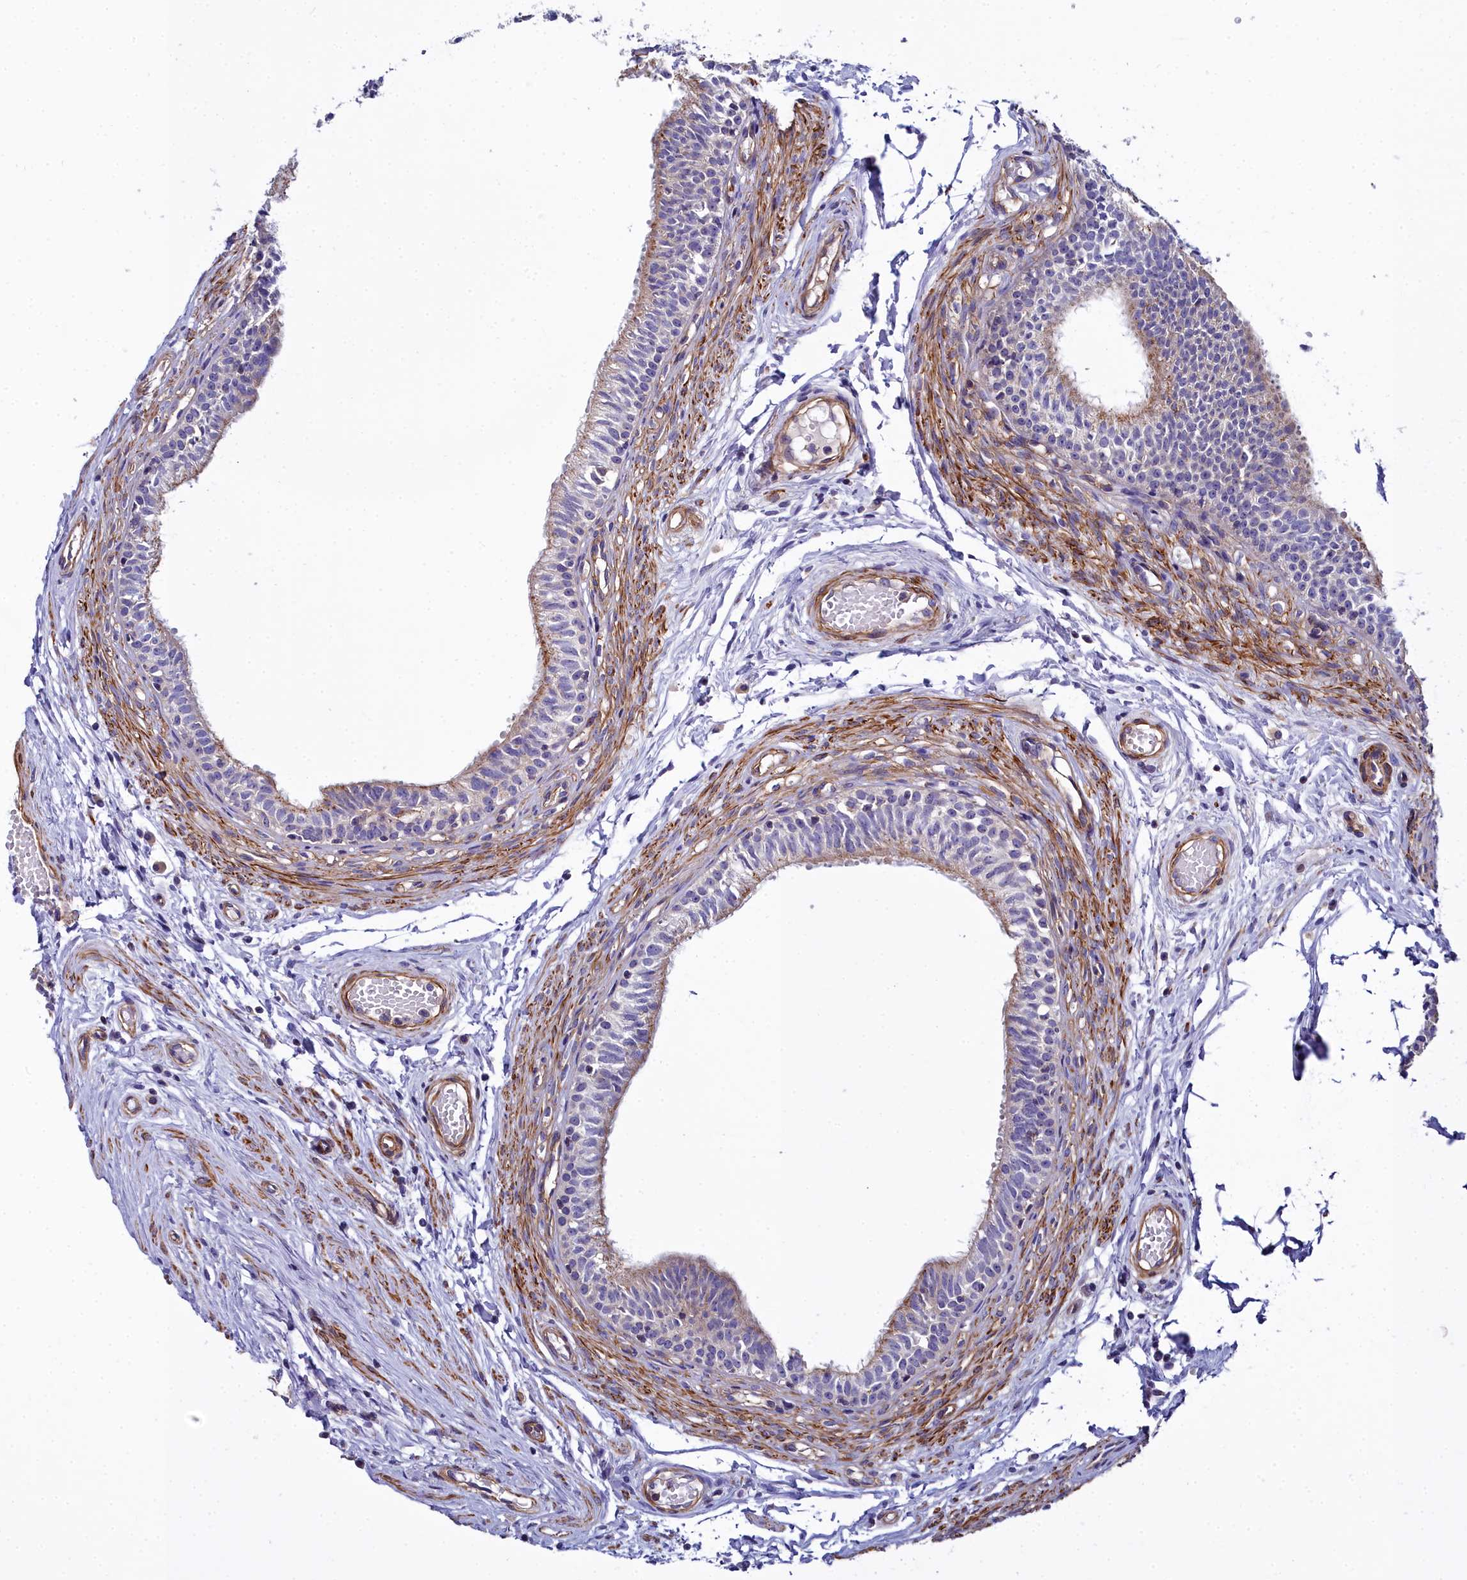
{"staining": {"intensity": "moderate", "quantity": "<25%", "location": "cytoplasmic/membranous"}, "tissue": "epididymis", "cell_type": "Glandular cells", "image_type": "normal", "snomed": [{"axis": "morphology", "description": "Normal tissue, NOS"}, {"axis": "topography", "description": "Epididymis, spermatic cord, NOS"}], "caption": "Epididymis stained with DAB immunohistochemistry reveals low levels of moderate cytoplasmic/membranous staining in approximately <25% of glandular cells.", "gene": "FADS3", "patient": {"sex": "male", "age": 22}}